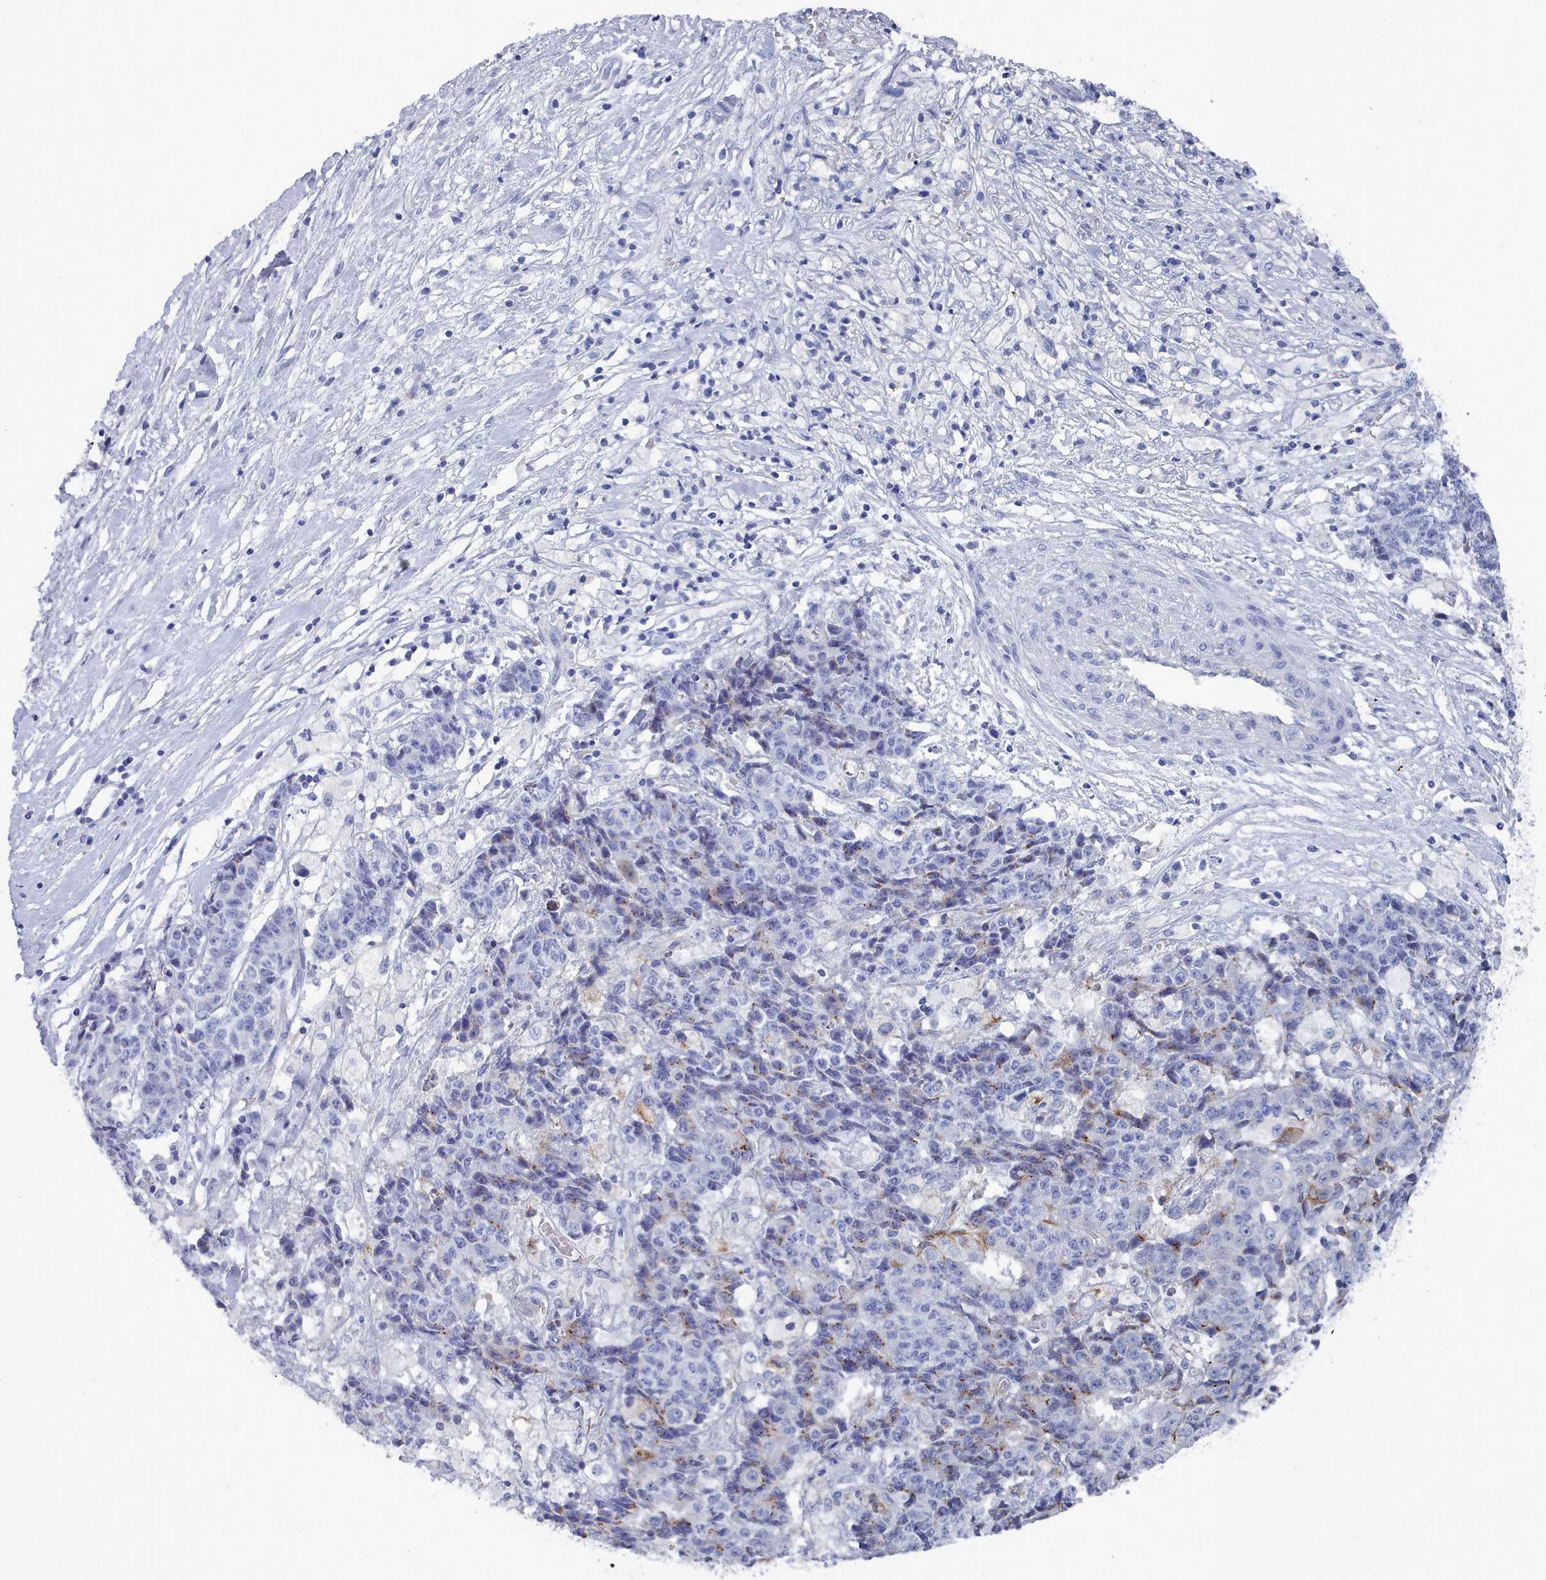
{"staining": {"intensity": "moderate", "quantity": "<25%", "location": "cytoplasmic/membranous"}, "tissue": "ovarian cancer", "cell_type": "Tumor cells", "image_type": "cancer", "snomed": [{"axis": "morphology", "description": "Carcinoma, endometroid"}, {"axis": "topography", "description": "Ovary"}], "caption": "Brown immunohistochemical staining in human ovarian endometroid carcinoma demonstrates moderate cytoplasmic/membranous positivity in approximately <25% of tumor cells. (DAB IHC with brightfield microscopy, high magnification).", "gene": "PDE4C", "patient": {"sex": "female", "age": 42}}